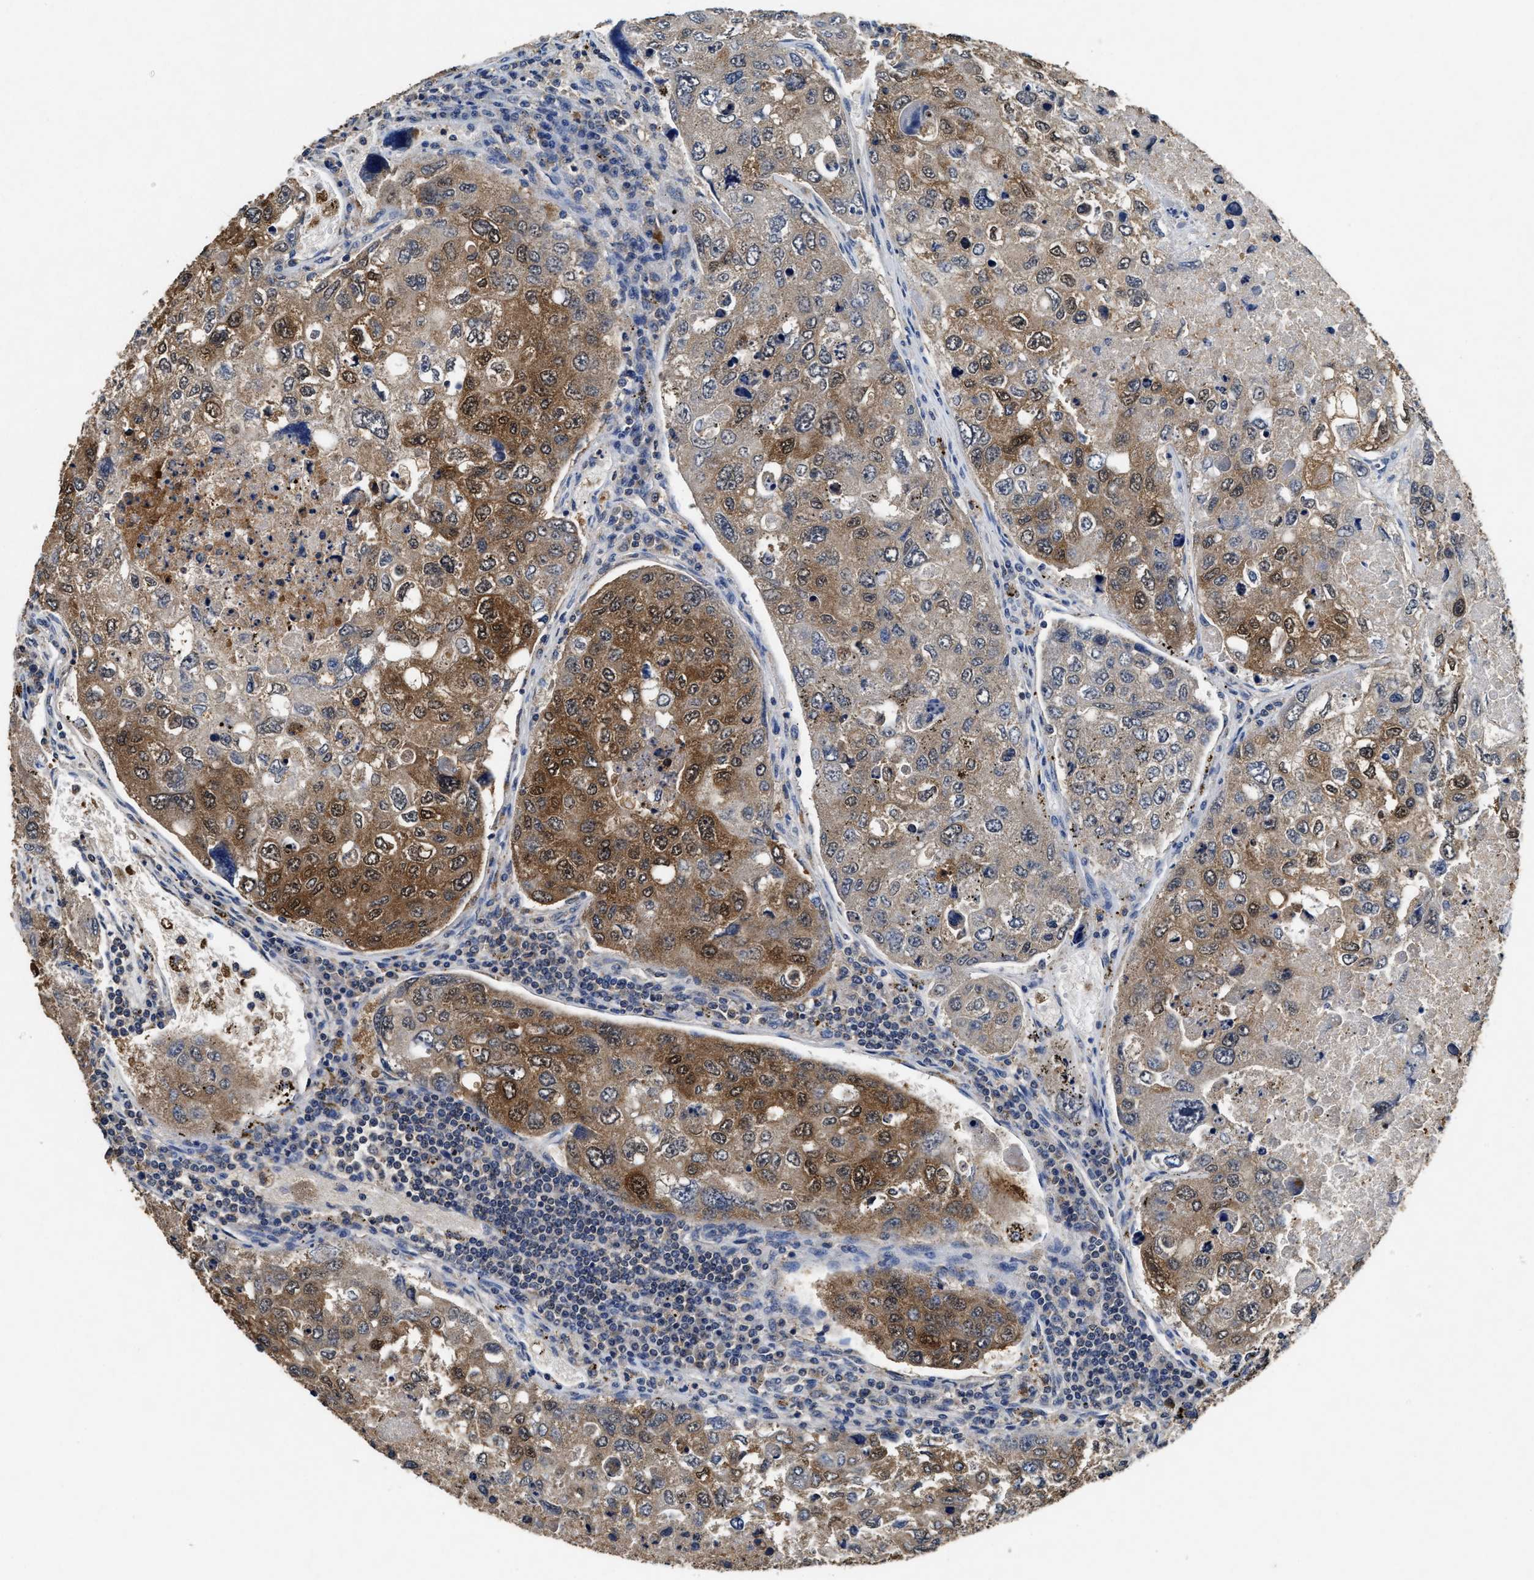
{"staining": {"intensity": "moderate", "quantity": ">75%", "location": "cytoplasmic/membranous,nuclear"}, "tissue": "urothelial cancer", "cell_type": "Tumor cells", "image_type": "cancer", "snomed": [{"axis": "morphology", "description": "Urothelial carcinoma, High grade"}, {"axis": "topography", "description": "Lymph node"}, {"axis": "topography", "description": "Urinary bladder"}], "caption": "A brown stain shows moderate cytoplasmic/membranous and nuclear expression of a protein in human urothelial cancer tumor cells. The protein is shown in brown color, while the nuclei are stained blue.", "gene": "ACAT2", "patient": {"sex": "male", "age": 51}}